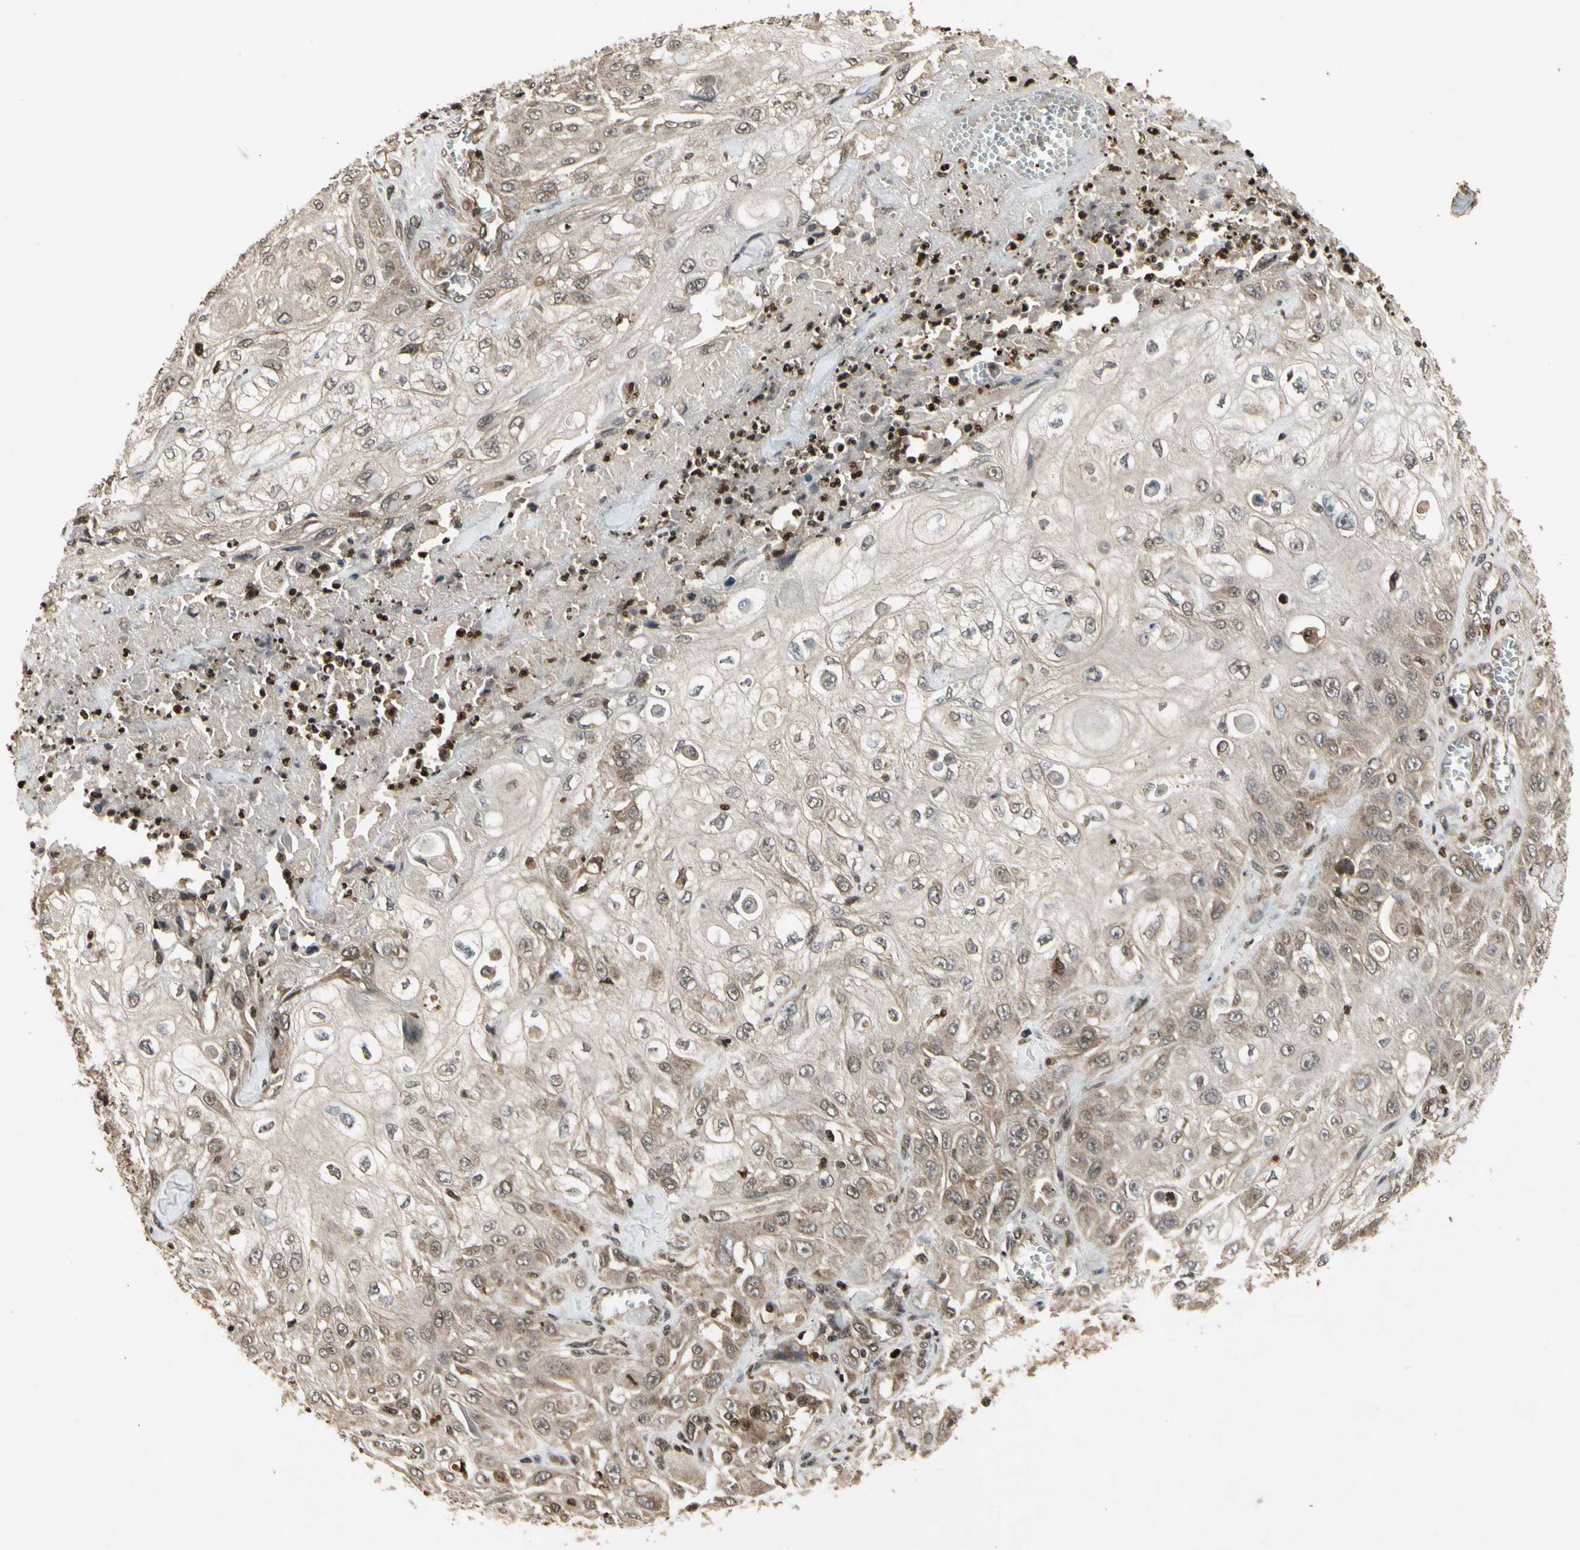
{"staining": {"intensity": "moderate", "quantity": ">75%", "location": "cytoplasmic/membranous"}, "tissue": "skin cancer", "cell_type": "Tumor cells", "image_type": "cancer", "snomed": [{"axis": "morphology", "description": "Squamous cell carcinoma, NOS"}, {"axis": "morphology", "description": "Squamous cell carcinoma, metastatic, NOS"}, {"axis": "topography", "description": "Skin"}, {"axis": "topography", "description": "Lymph node"}], "caption": "This is an image of immunohistochemistry (IHC) staining of skin cancer (metastatic squamous cell carcinoma), which shows moderate positivity in the cytoplasmic/membranous of tumor cells.", "gene": "GLRX", "patient": {"sex": "male", "age": 75}}